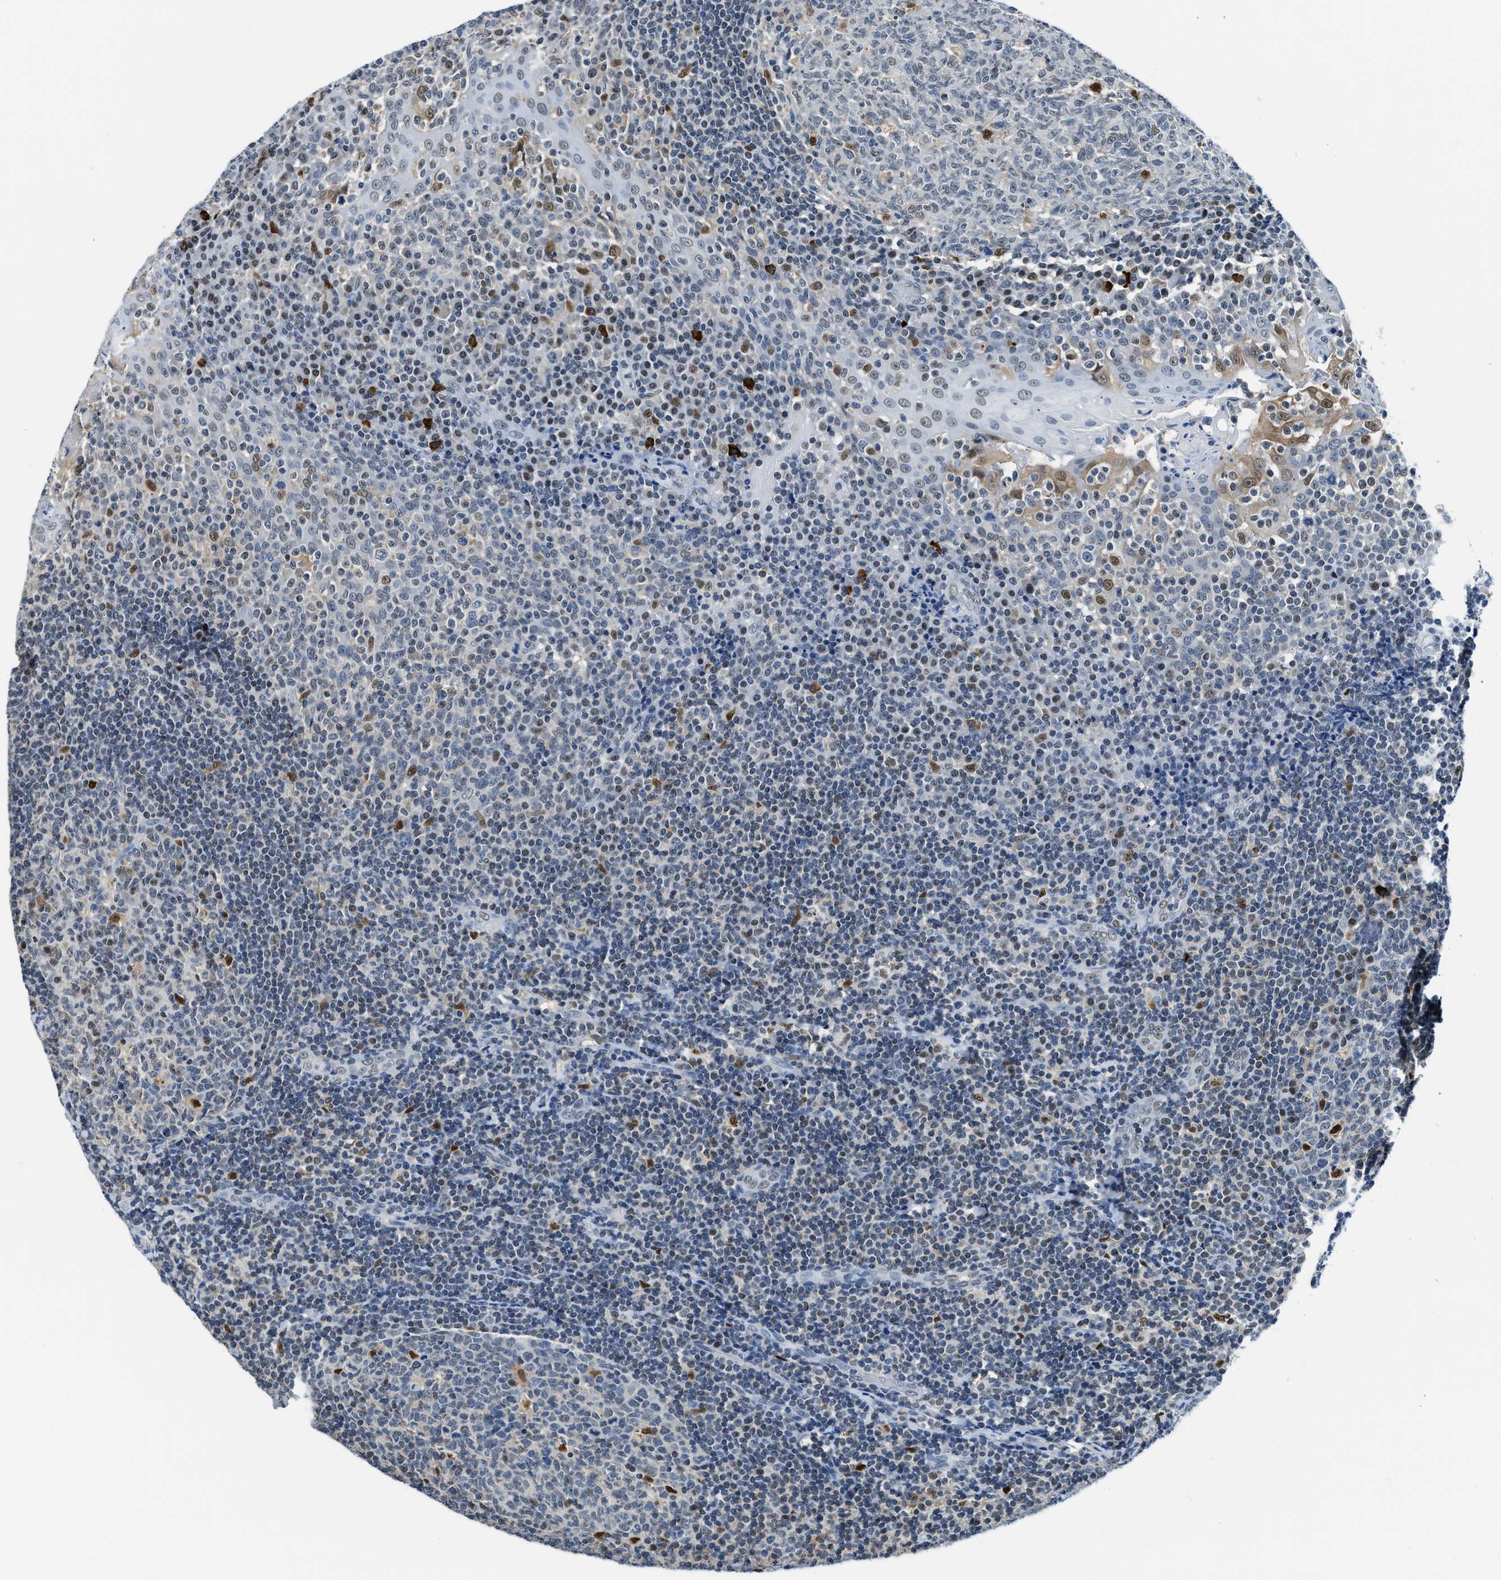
{"staining": {"intensity": "strong", "quantity": "<25%", "location": "nuclear"}, "tissue": "tonsil", "cell_type": "Germinal center cells", "image_type": "normal", "snomed": [{"axis": "morphology", "description": "Normal tissue, NOS"}, {"axis": "topography", "description": "Tonsil"}], "caption": "A brown stain highlights strong nuclear staining of a protein in germinal center cells of unremarkable human tonsil. The protein of interest is stained brown, and the nuclei are stained in blue (DAB IHC with brightfield microscopy, high magnification).", "gene": "ALX1", "patient": {"sex": "female", "age": 19}}